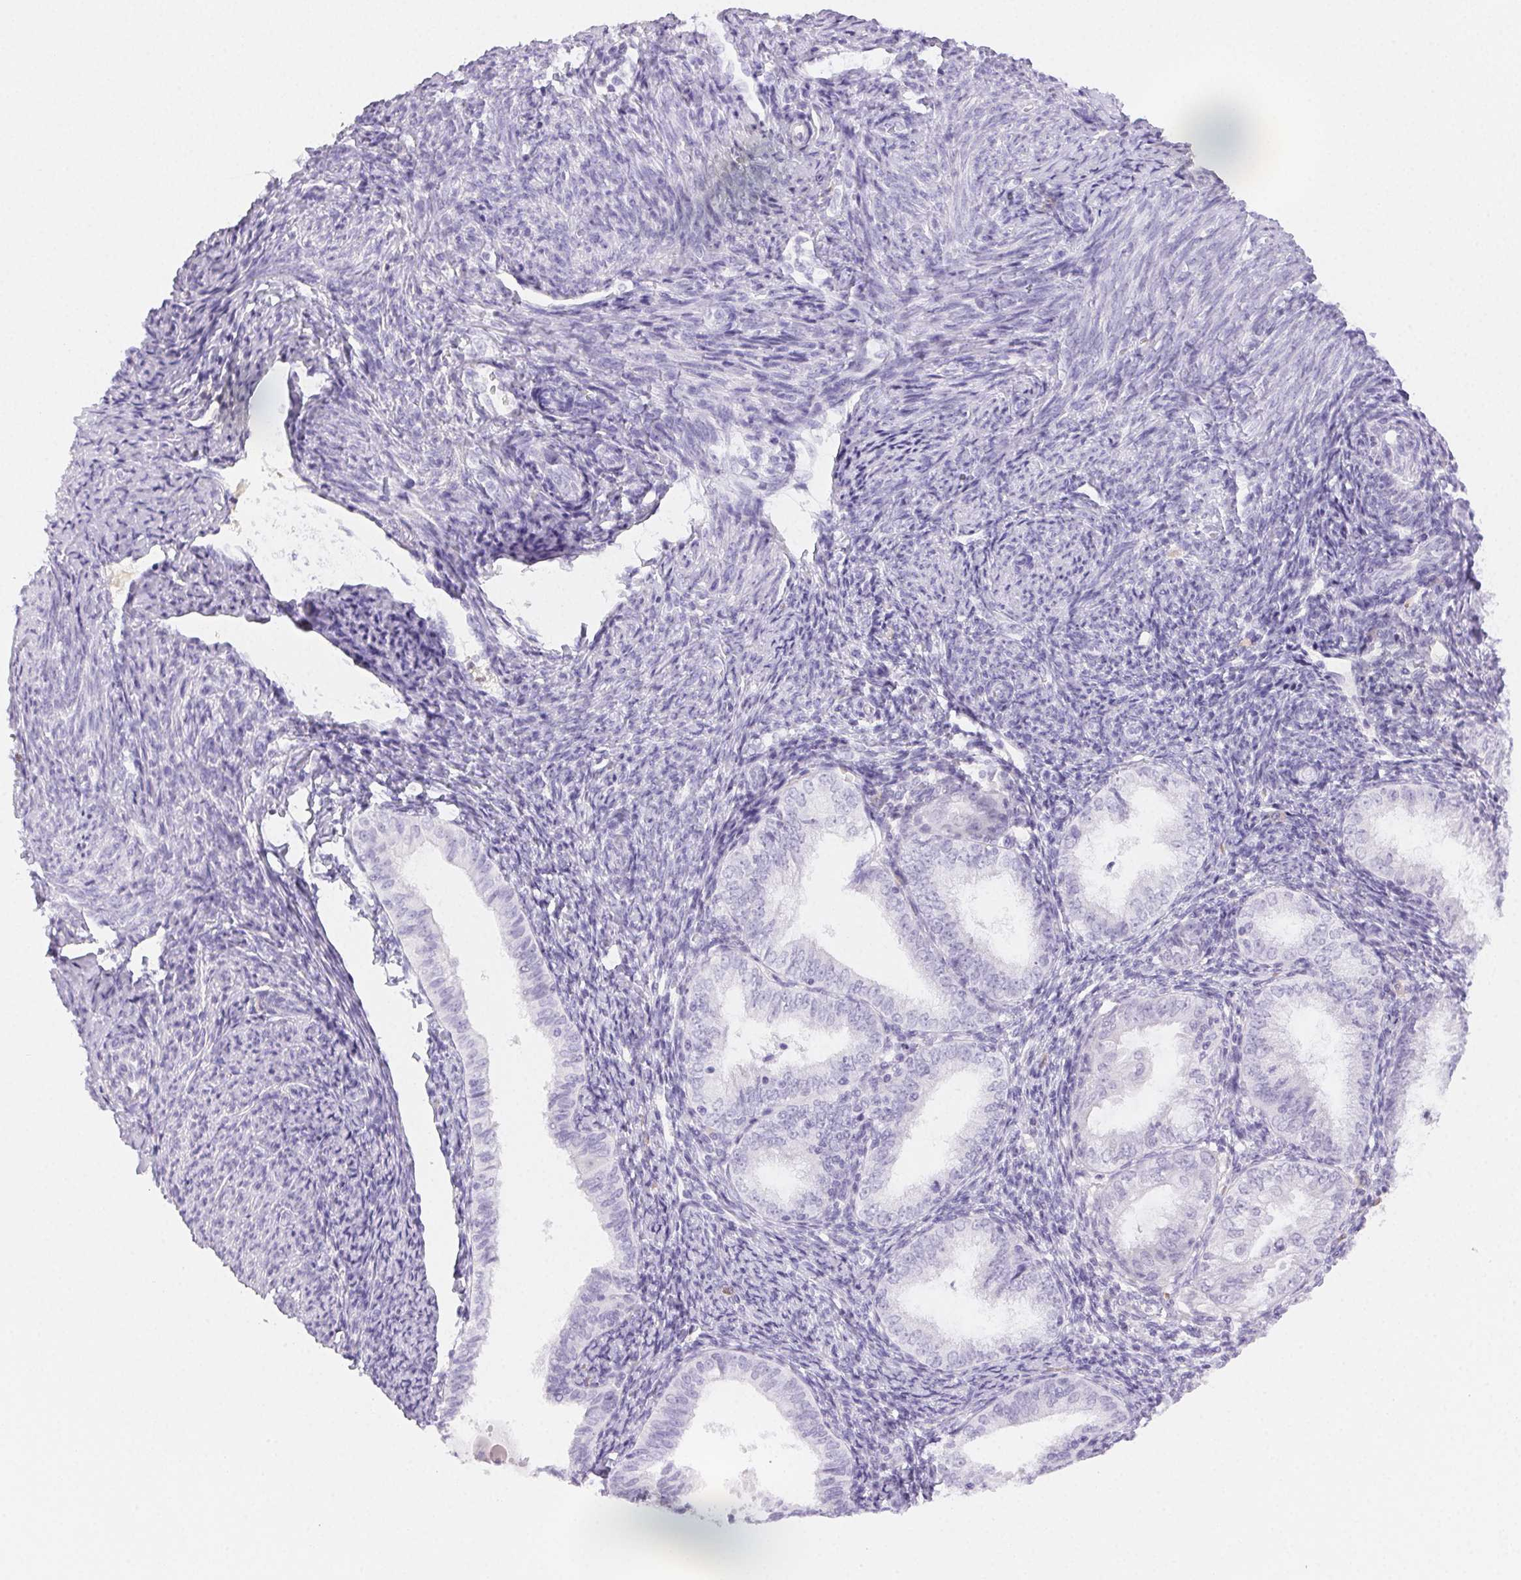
{"staining": {"intensity": "negative", "quantity": "none", "location": "none"}, "tissue": "endometrial cancer", "cell_type": "Tumor cells", "image_type": "cancer", "snomed": [{"axis": "morphology", "description": "Adenocarcinoma, NOS"}, {"axis": "topography", "description": "Endometrium"}], "caption": "Micrograph shows no significant protein expression in tumor cells of endometrial adenocarcinoma.", "gene": "PADI4", "patient": {"sex": "female", "age": 55}}